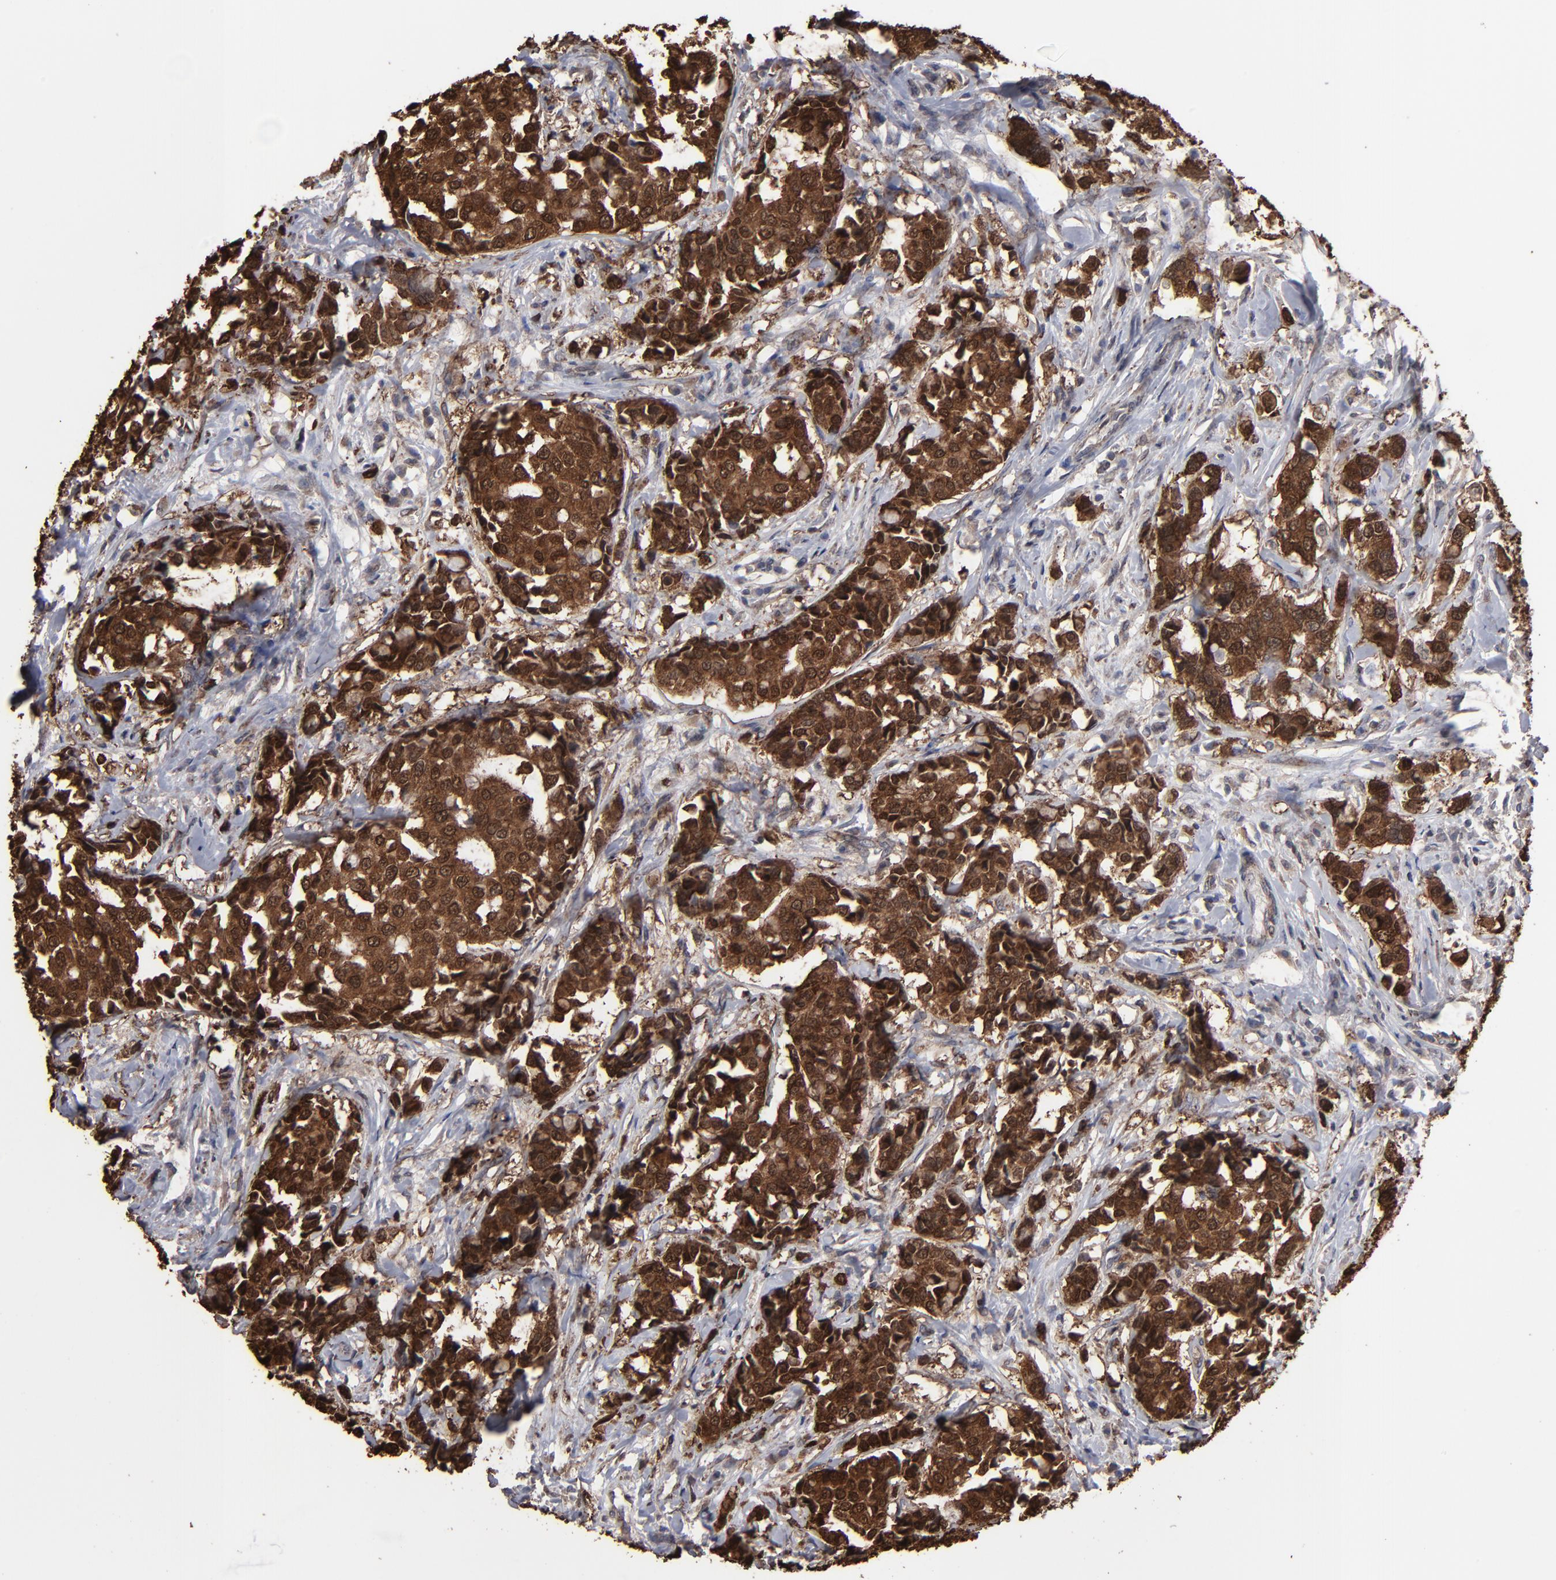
{"staining": {"intensity": "strong", "quantity": ">75%", "location": "cytoplasmic/membranous,nuclear"}, "tissue": "breast cancer", "cell_type": "Tumor cells", "image_type": "cancer", "snomed": [{"axis": "morphology", "description": "Duct carcinoma"}, {"axis": "topography", "description": "Breast"}], "caption": "A brown stain shows strong cytoplasmic/membranous and nuclear staining of a protein in breast invasive ductal carcinoma tumor cells.", "gene": "KIAA2026", "patient": {"sex": "female", "age": 27}}